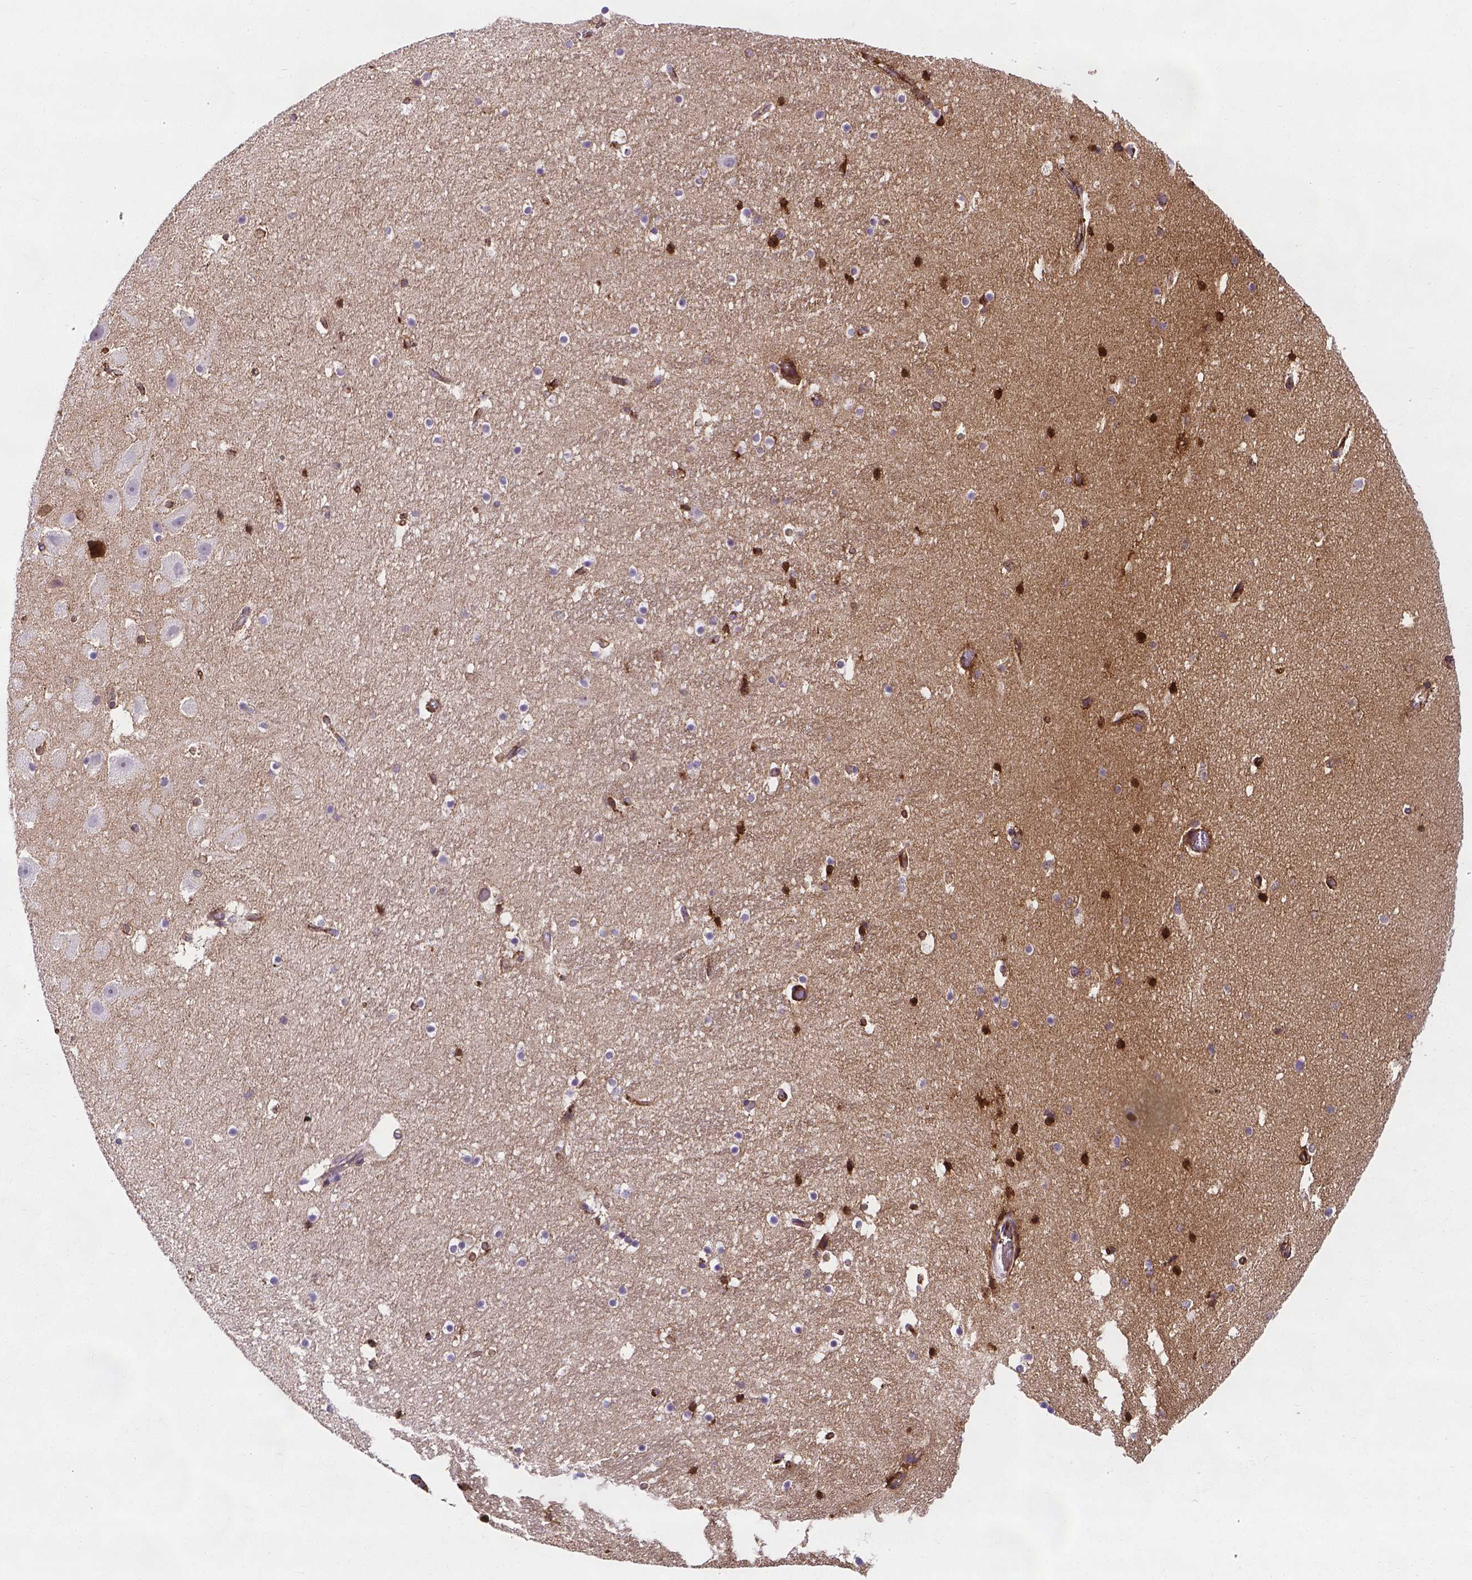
{"staining": {"intensity": "strong", "quantity": "<25%", "location": "cytoplasmic/membranous"}, "tissue": "hippocampus", "cell_type": "Glial cells", "image_type": "normal", "snomed": [{"axis": "morphology", "description": "Normal tissue, NOS"}, {"axis": "topography", "description": "Hippocampus"}], "caption": "Benign hippocampus was stained to show a protein in brown. There is medium levels of strong cytoplasmic/membranous staining in approximately <25% of glial cells.", "gene": "APOE", "patient": {"sex": "male", "age": 26}}